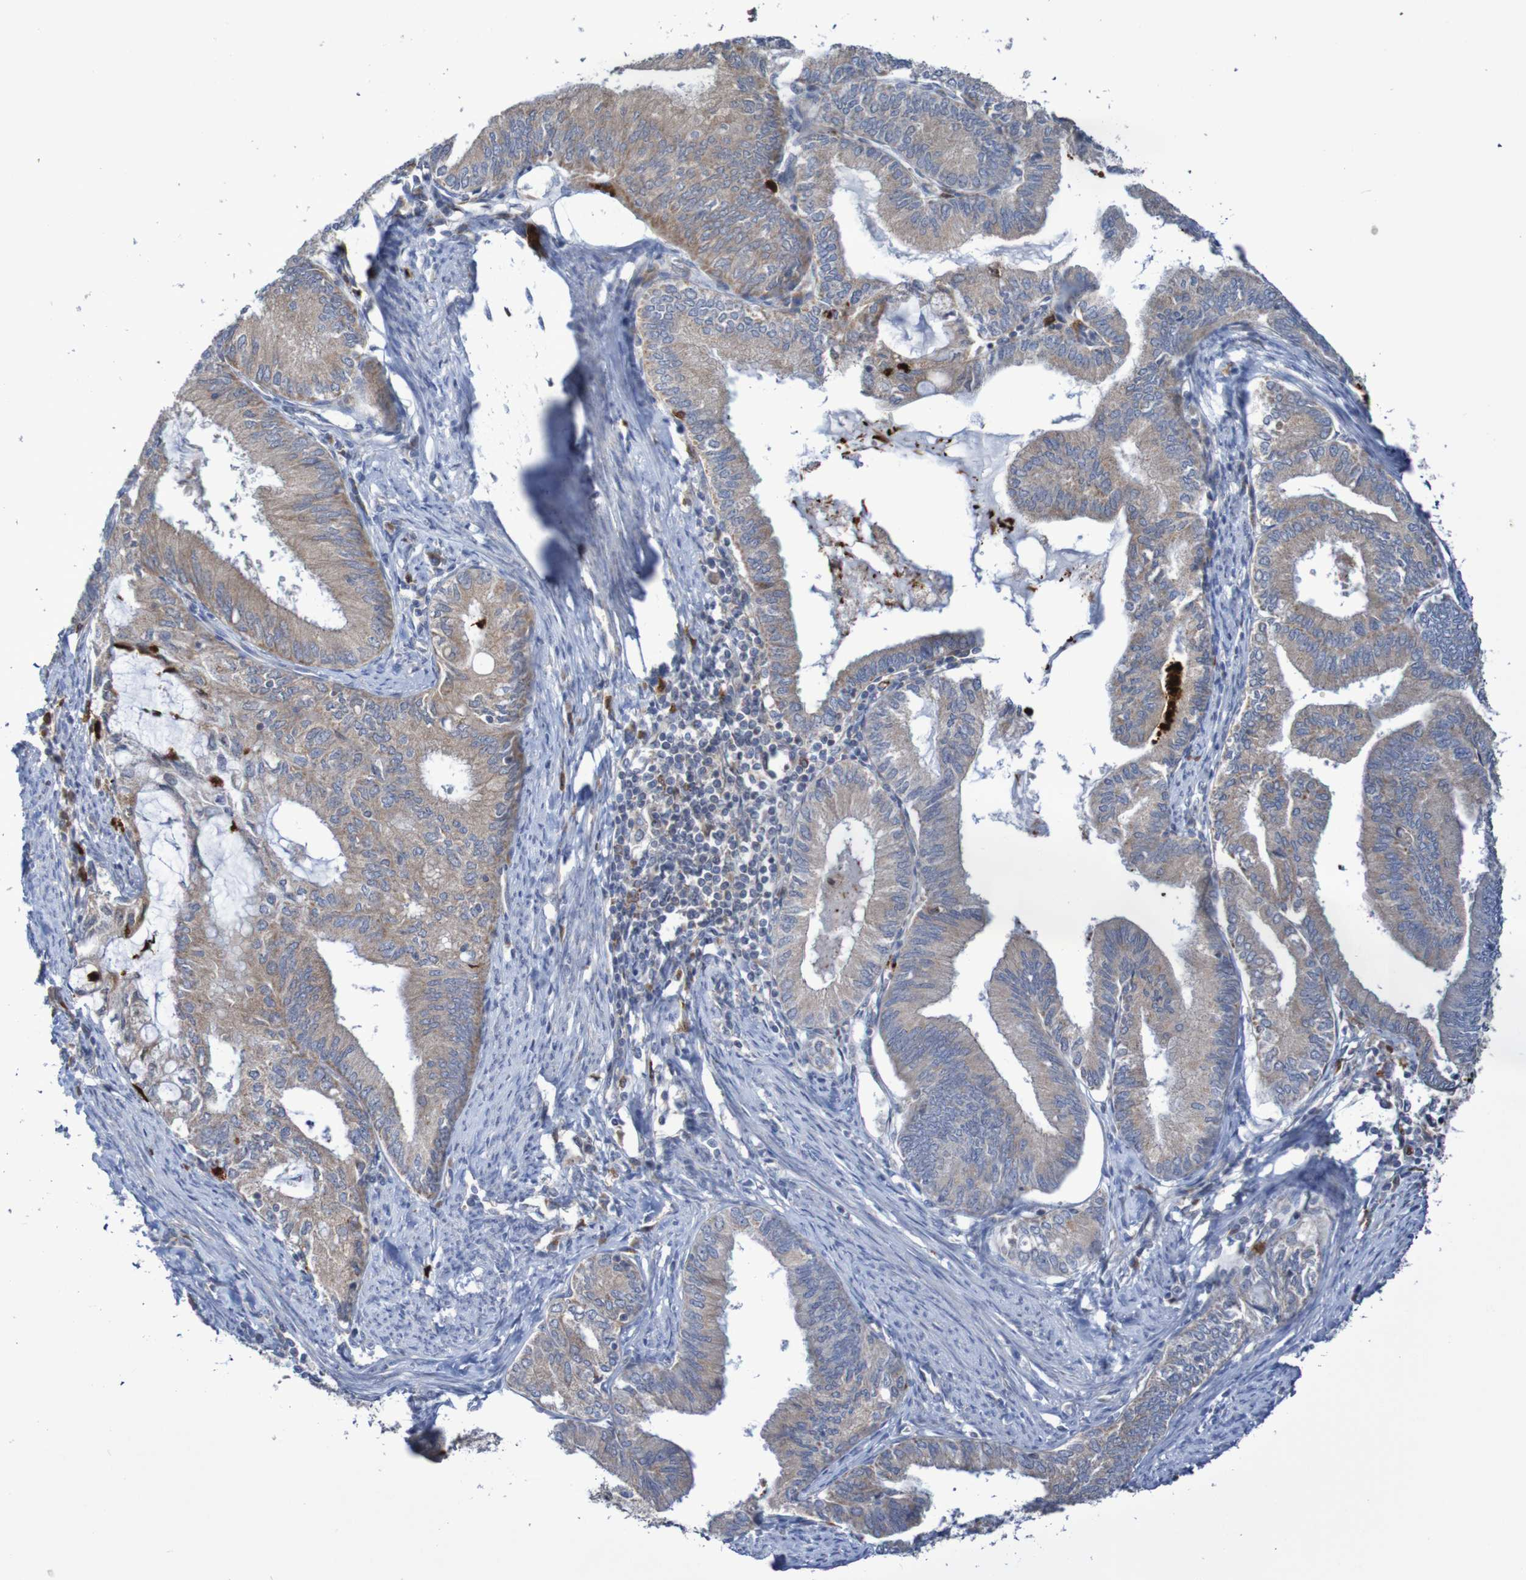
{"staining": {"intensity": "weak", "quantity": ">75%", "location": "cytoplasmic/membranous"}, "tissue": "endometrial cancer", "cell_type": "Tumor cells", "image_type": "cancer", "snomed": [{"axis": "morphology", "description": "Adenocarcinoma, NOS"}, {"axis": "topography", "description": "Endometrium"}], "caption": "This histopathology image demonstrates immunohistochemistry (IHC) staining of human adenocarcinoma (endometrial), with low weak cytoplasmic/membranous staining in approximately >75% of tumor cells.", "gene": "PARP4", "patient": {"sex": "female", "age": 86}}